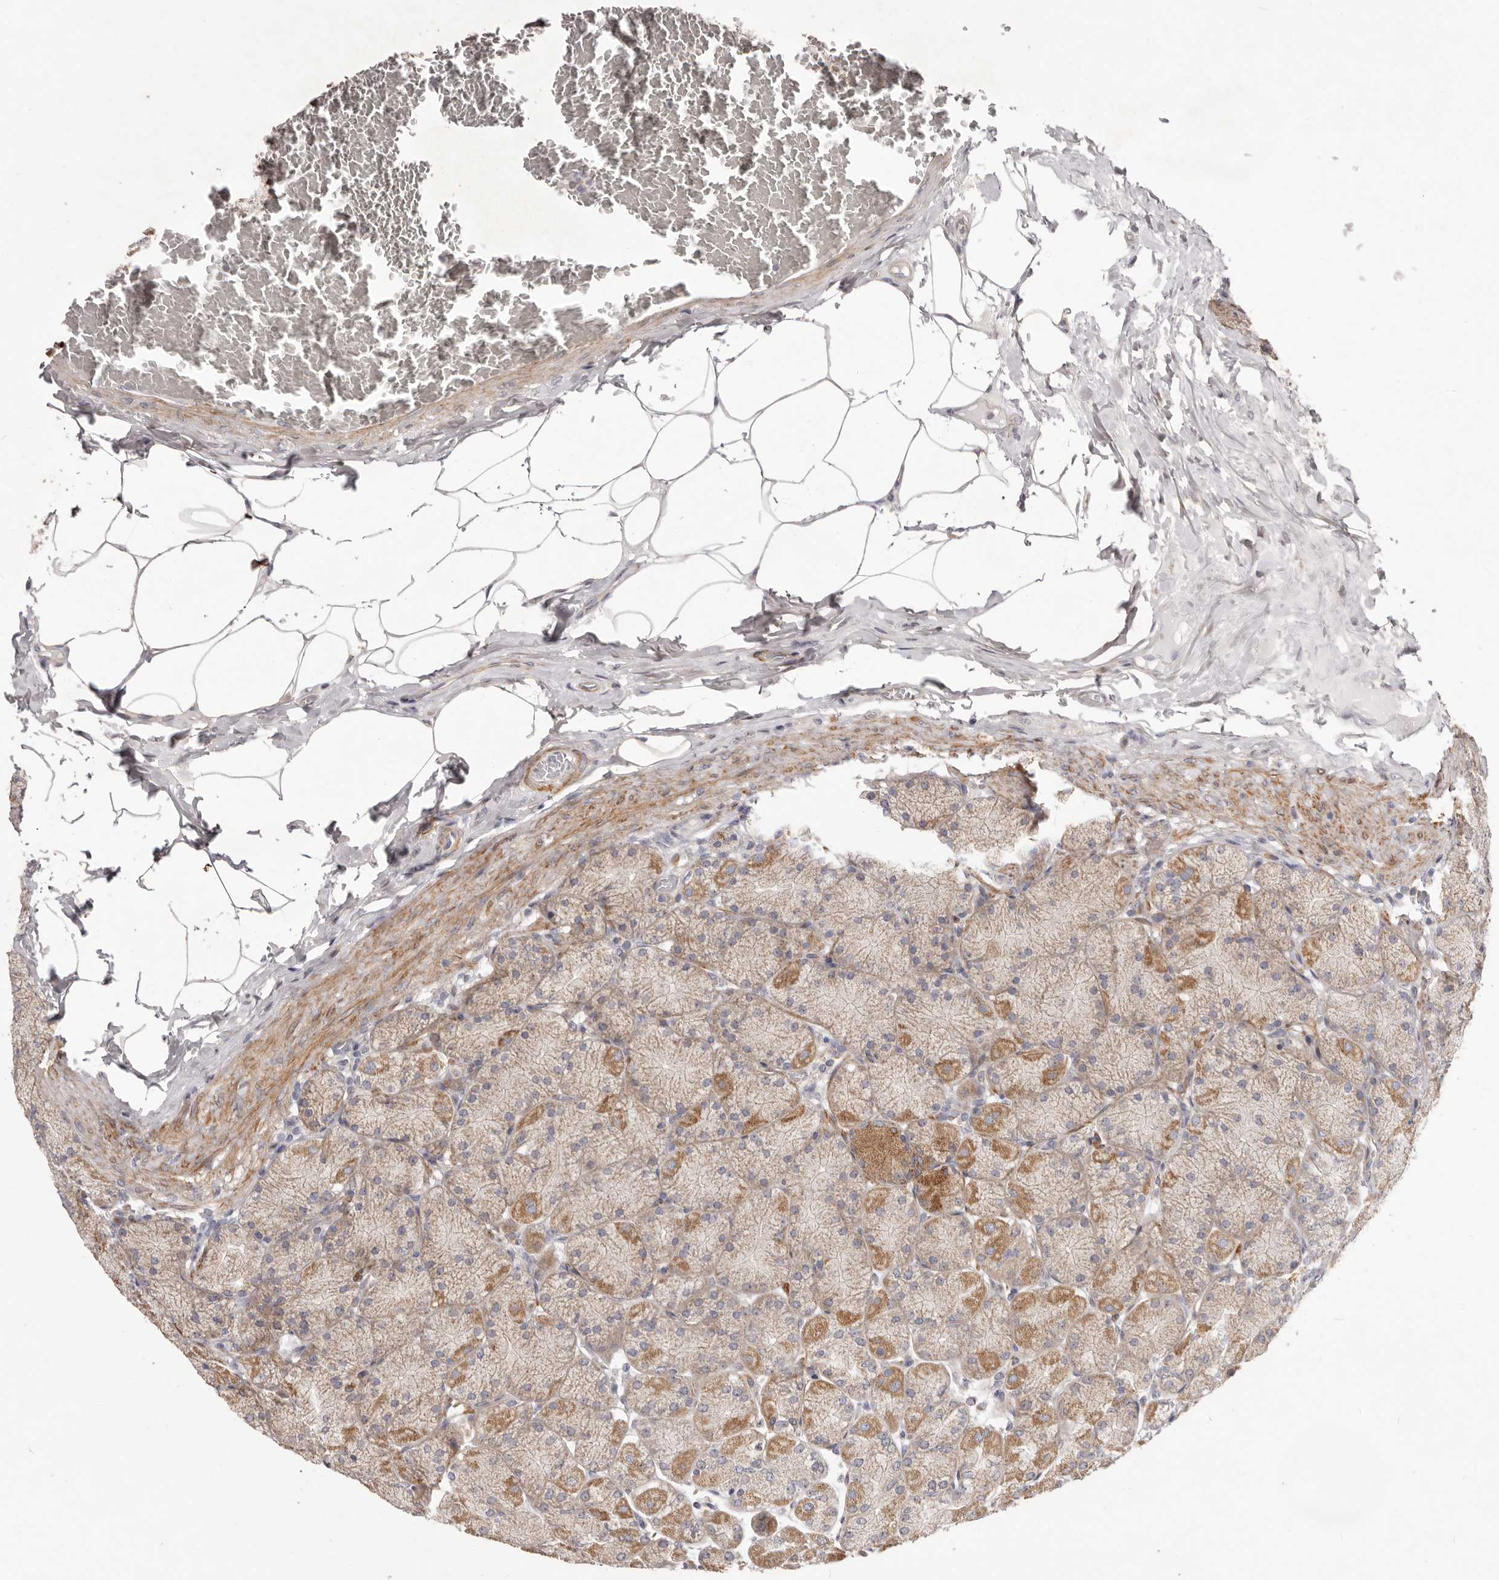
{"staining": {"intensity": "moderate", "quantity": ">75%", "location": "cytoplasmic/membranous"}, "tissue": "stomach", "cell_type": "Glandular cells", "image_type": "normal", "snomed": [{"axis": "morphology", "description": "Normal tissue, NOS"}, {"axis": "topography", "description": "Stomach, upper"}], "caption": "This is a photomicrograph of immunohistochemistry (IHC) staining of normal stomach, which shows moderate positivity in the cytoplasmic/membranous of glandular cells.", "gene": "MRPS10", "patient": {"sex": "female", "age": 56}}